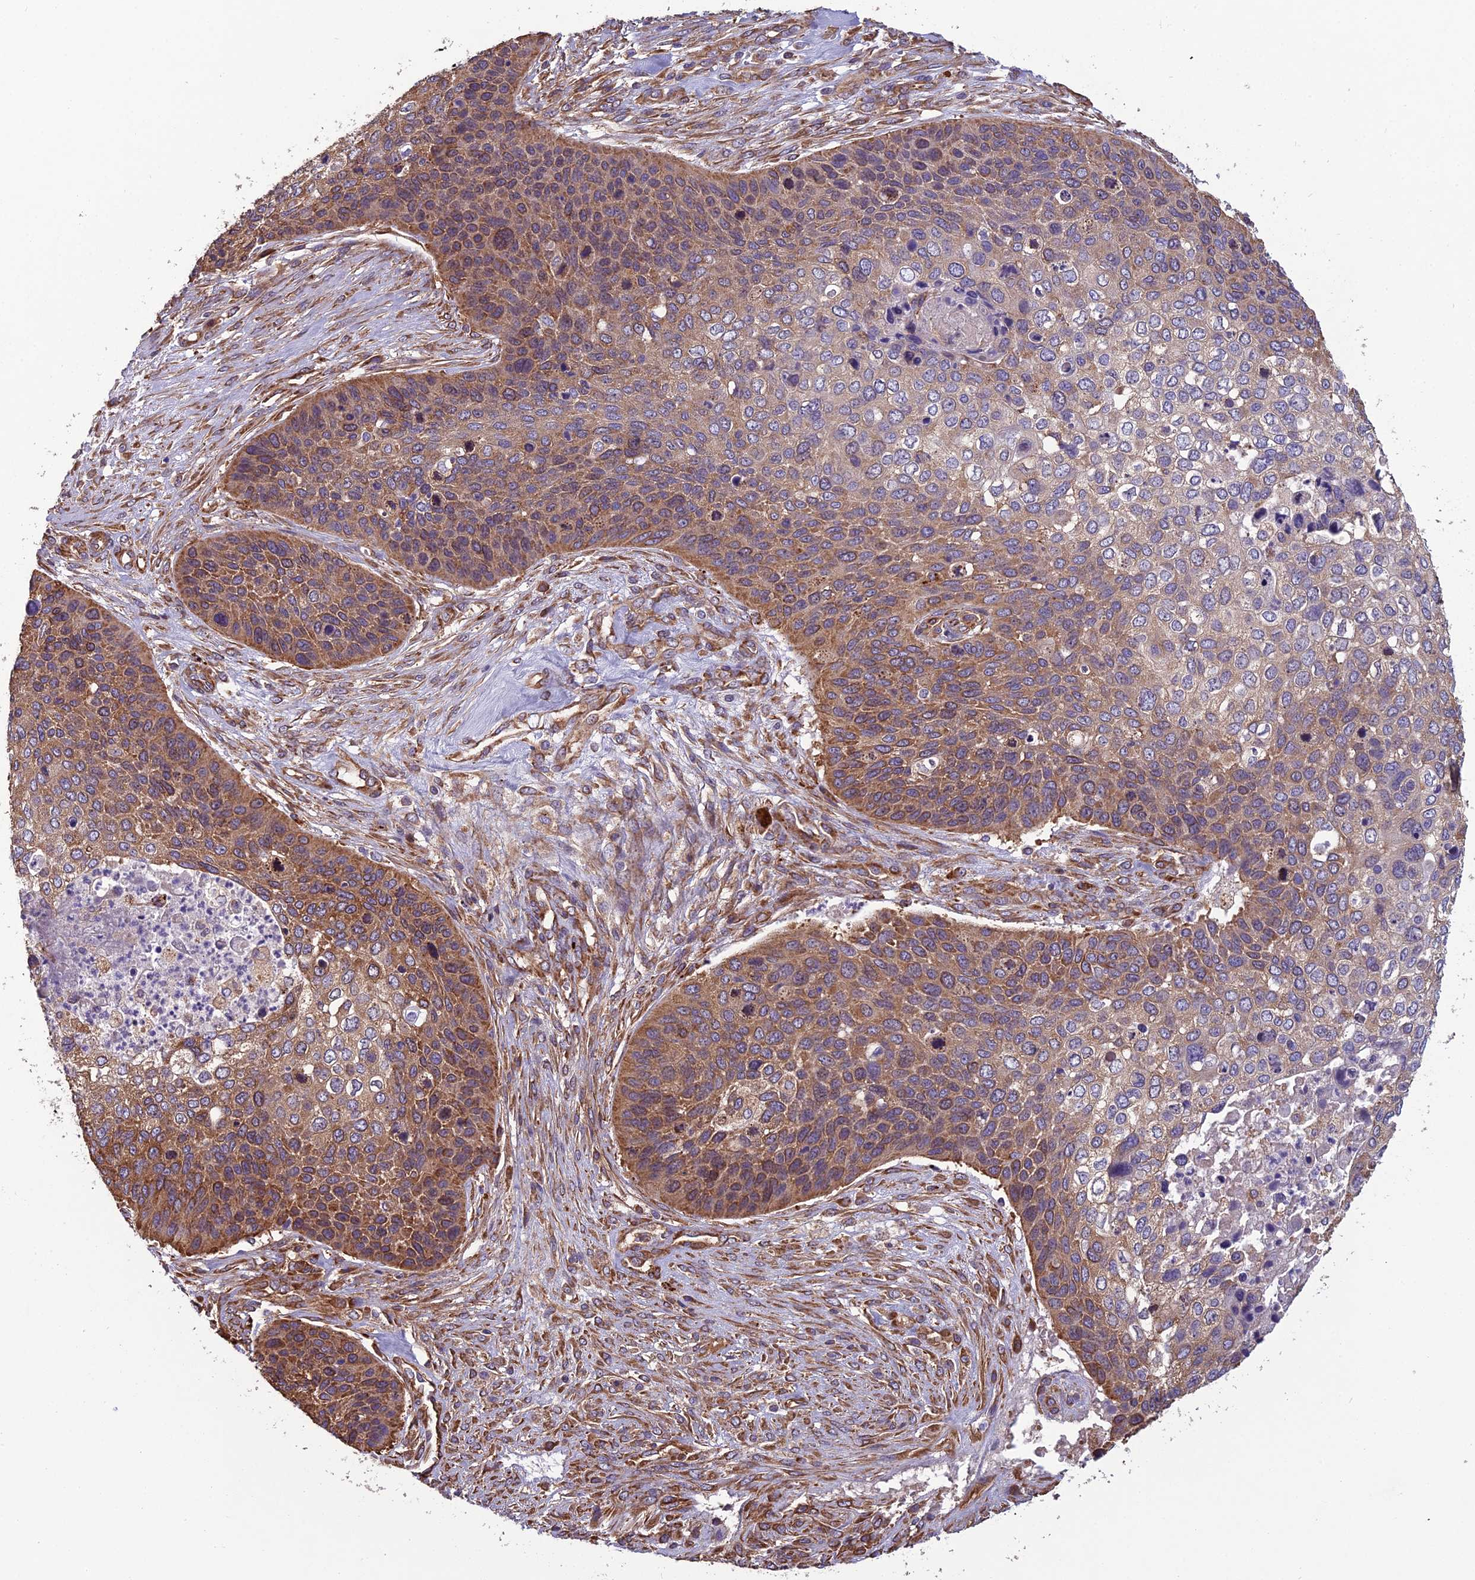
{"staining": {"intensity": "moderate", "quantity": ">75%", "location": "cytoplasmic/membranous,nuclear"}, "tissue": "skin cancer", "cell_type": "Tumor cells", "image_type": "cancer", "snomed": [{"axis": "morphology", "description": "Basal cell carcinoma"}, {"axis": "topography", "description": "Skin"}], "caption": "Basal cell carcinoma (skin) stained with DAB (3,3'-diaminobenzidine) immunohistochemistry (IHC) demonstrates medium levels of moderate cytoplasmic/membranous and nuclear expression in approximately >75% of tumor cells. Using DAB (brown) and hematoxylin (blue) stains, captured at high magnification using brightfield microscopy.", "gene": "SPDL1", "patient": {"sex": "female", "age": 74}}